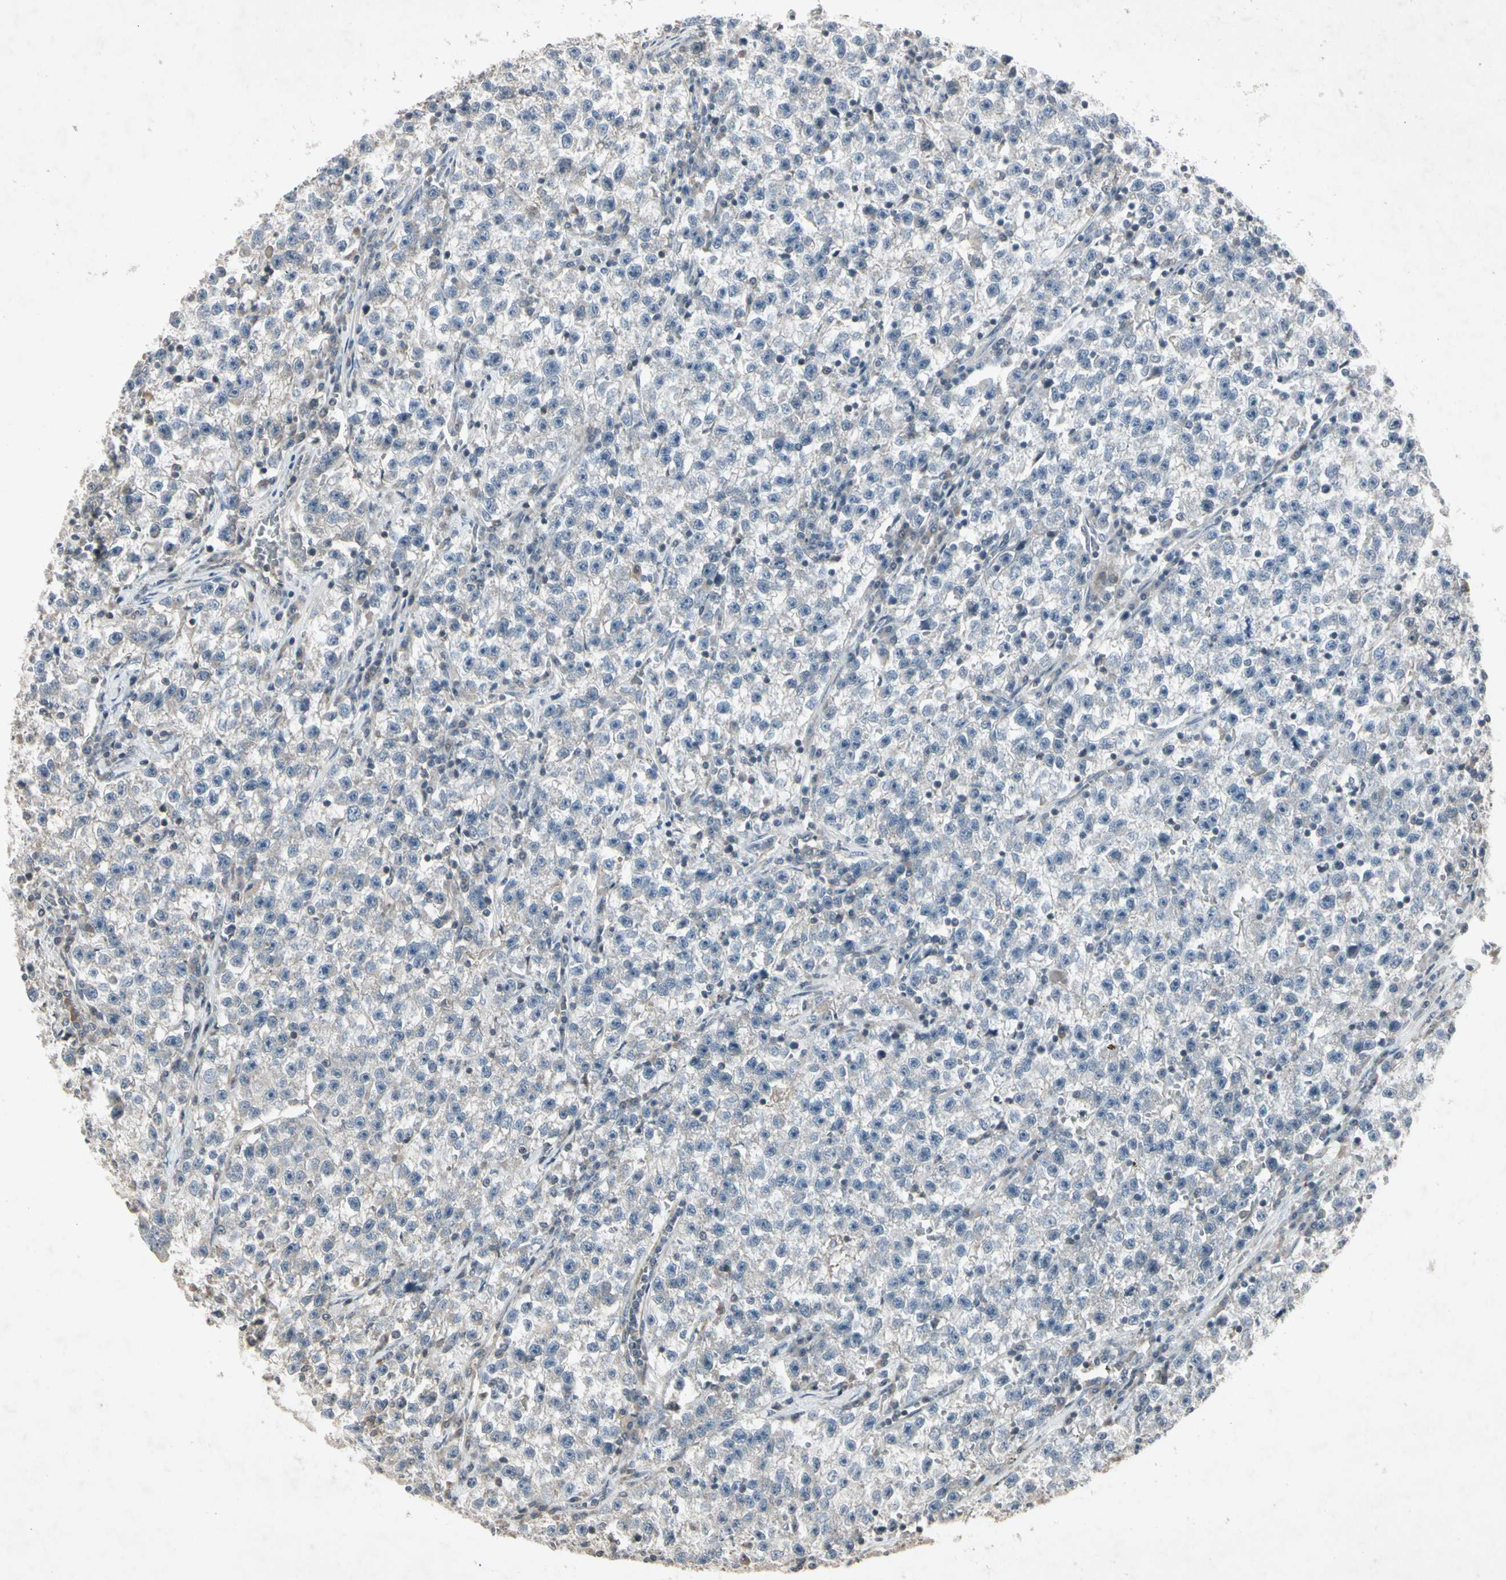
{"staining": {"intensity": "negative", "quantity": "none", "location": "none"}, "tissue": "testis cancer", "cell_type": "Tumor cells", "image_type": "cancer", "snomed": [{"axis": "morphology", "description": "Seminoma, NOS"}, {"axis": "topography", "description": "Testis"}], "caption": "This is a photomicrograph of immunohistochemistry staining of testis cancer, which shows no staining in tumor cells. (DAB (3,3'-diaminobenzidine) immunohistochemistry (IHC), high magnification).", "gene": "TEK", "patient": {"sex": "male", "age": 22}}